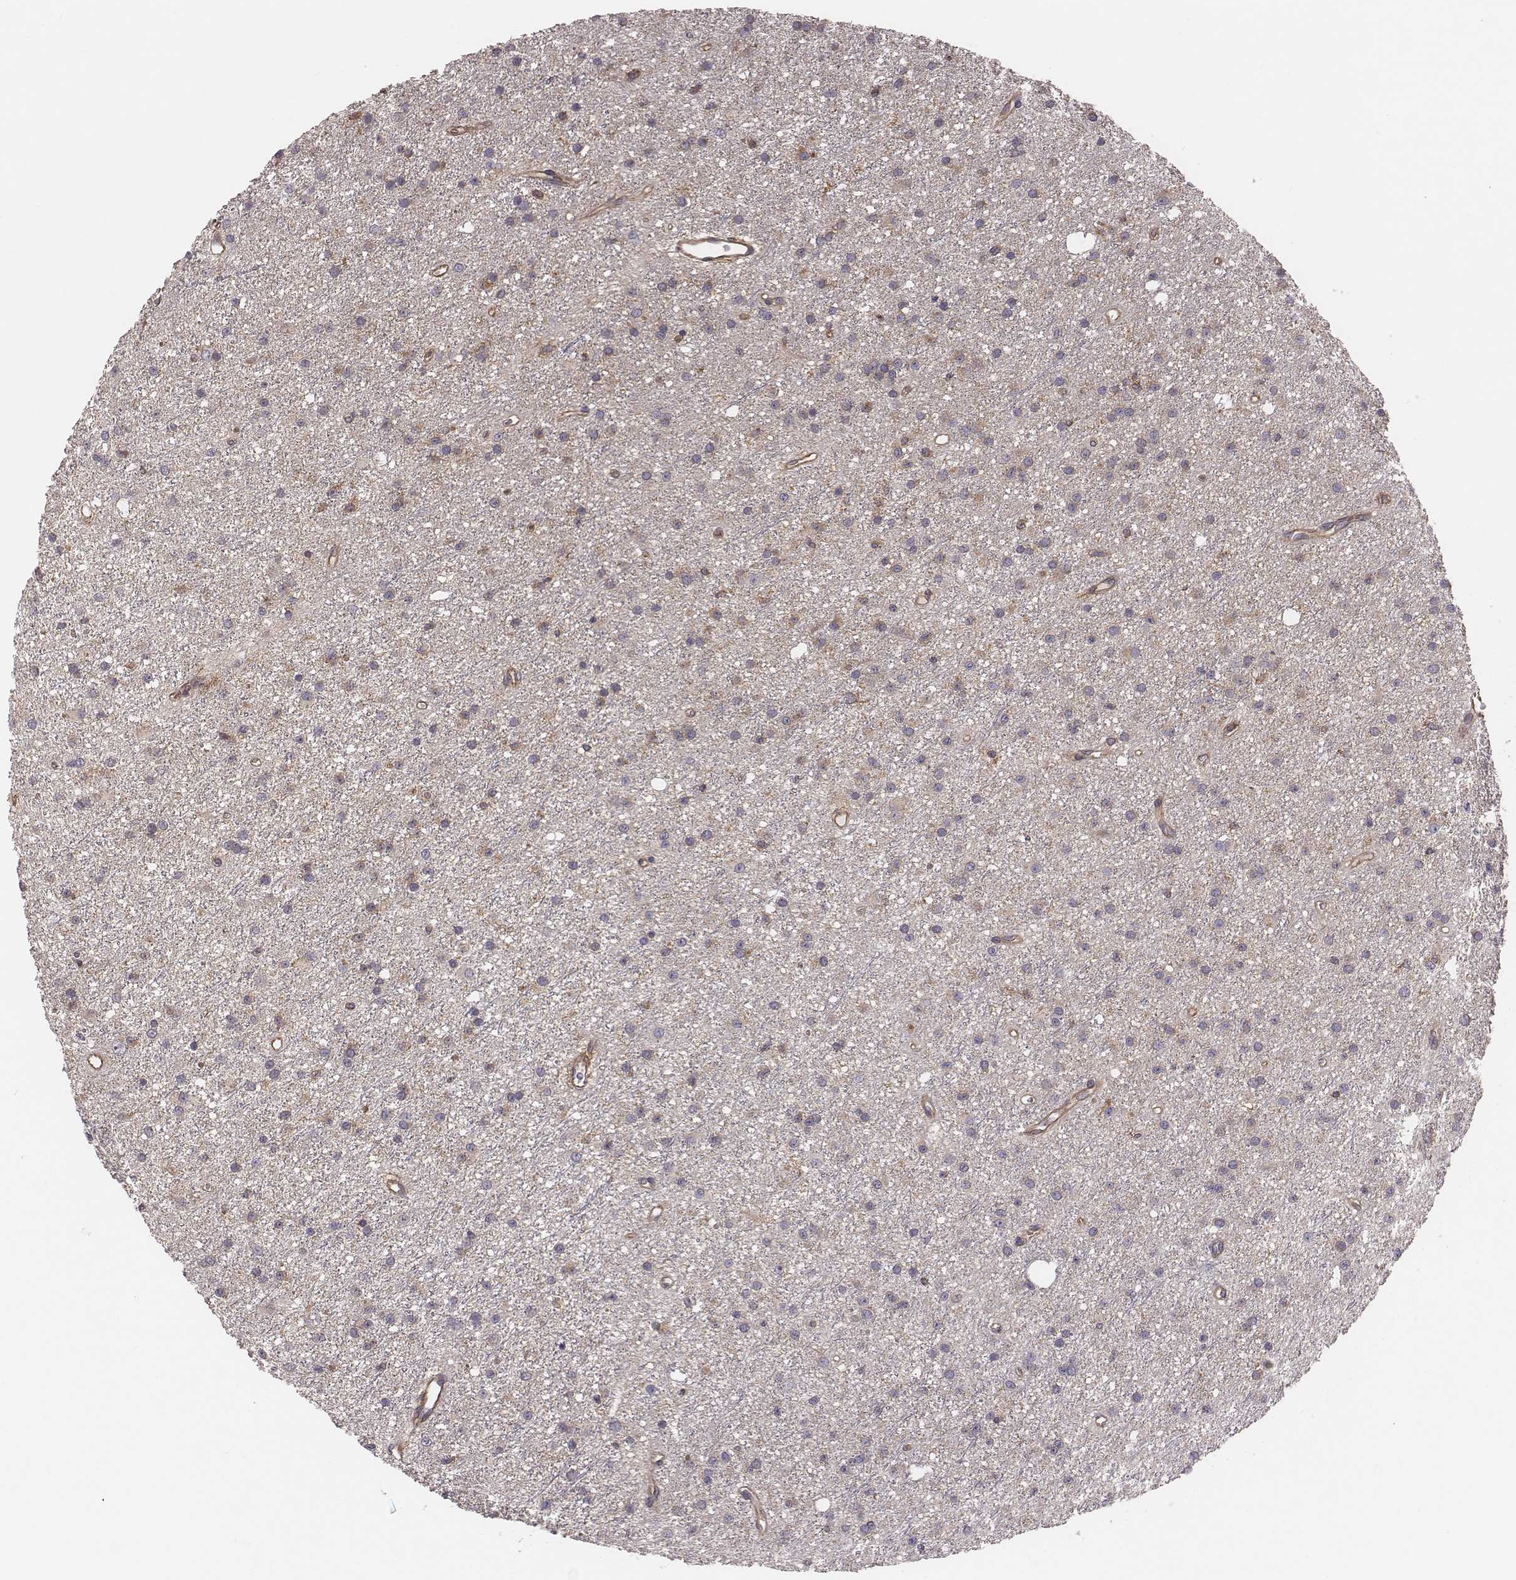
{"staining": {"intensity": "weak", "quantity": "<25%", "location": "cytoplasmic/membranous"}, "tissue": "glioma", "cell_type": "Tumor cells", "image_type": "cancer", "snomed": [{"axis": "morphology", "description": "Glioma, malignant, Low grade"}, {"axis": "topography", "description": "Brain"}], "caption": "The micrograph reveals no significant expression in tumor cells of glioma. Brightfield microscopy of immunohistochemistry (IHC) stained with DAB (3,3'-diaminobenzidine) (brown) and hematoxylin (blue), captured at high magnification.", "gene": "CAD", "patient": {"sex": "male", "age": 27}}